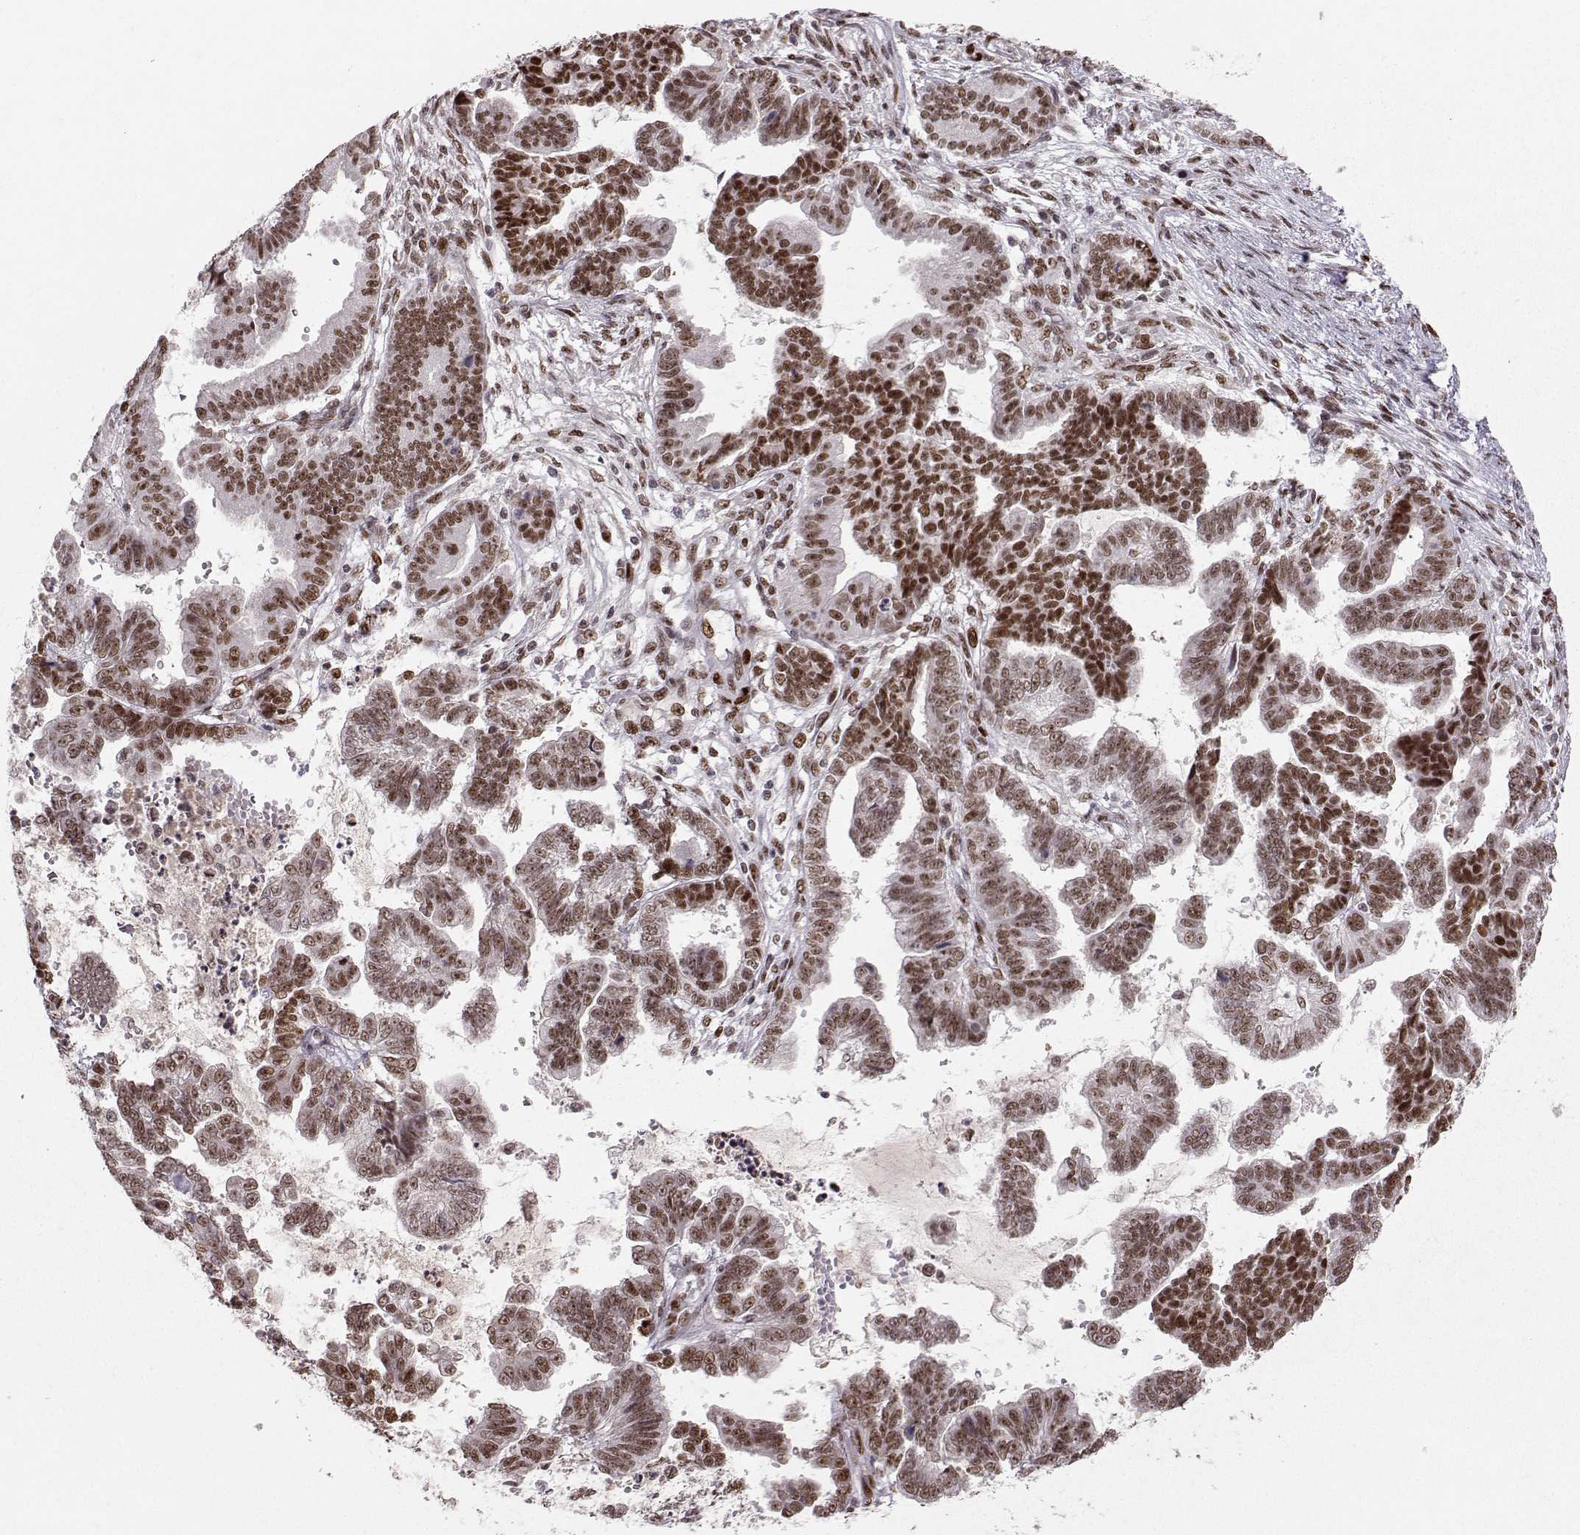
{"staining": {"intensity": "strong", "quantity": "25%-75%", "location": "nuclear"}, "tissue": "stomach cancer", "cell_type": "Tumor cells", "image_type": "cancer", "snomed": [{"axis": "morphology", "description": "Adenocarcinoma, NOS"}, {"axis": "topography", "description": "Stomach"}], "caption": "Strong nuclear protein positivity is seen in approximately 25%-75% of tumor cells in stomach cancer (adenocarcinoma).", "gene": "SNAPC2", "patient": {"sex": "male", "age": 83}}